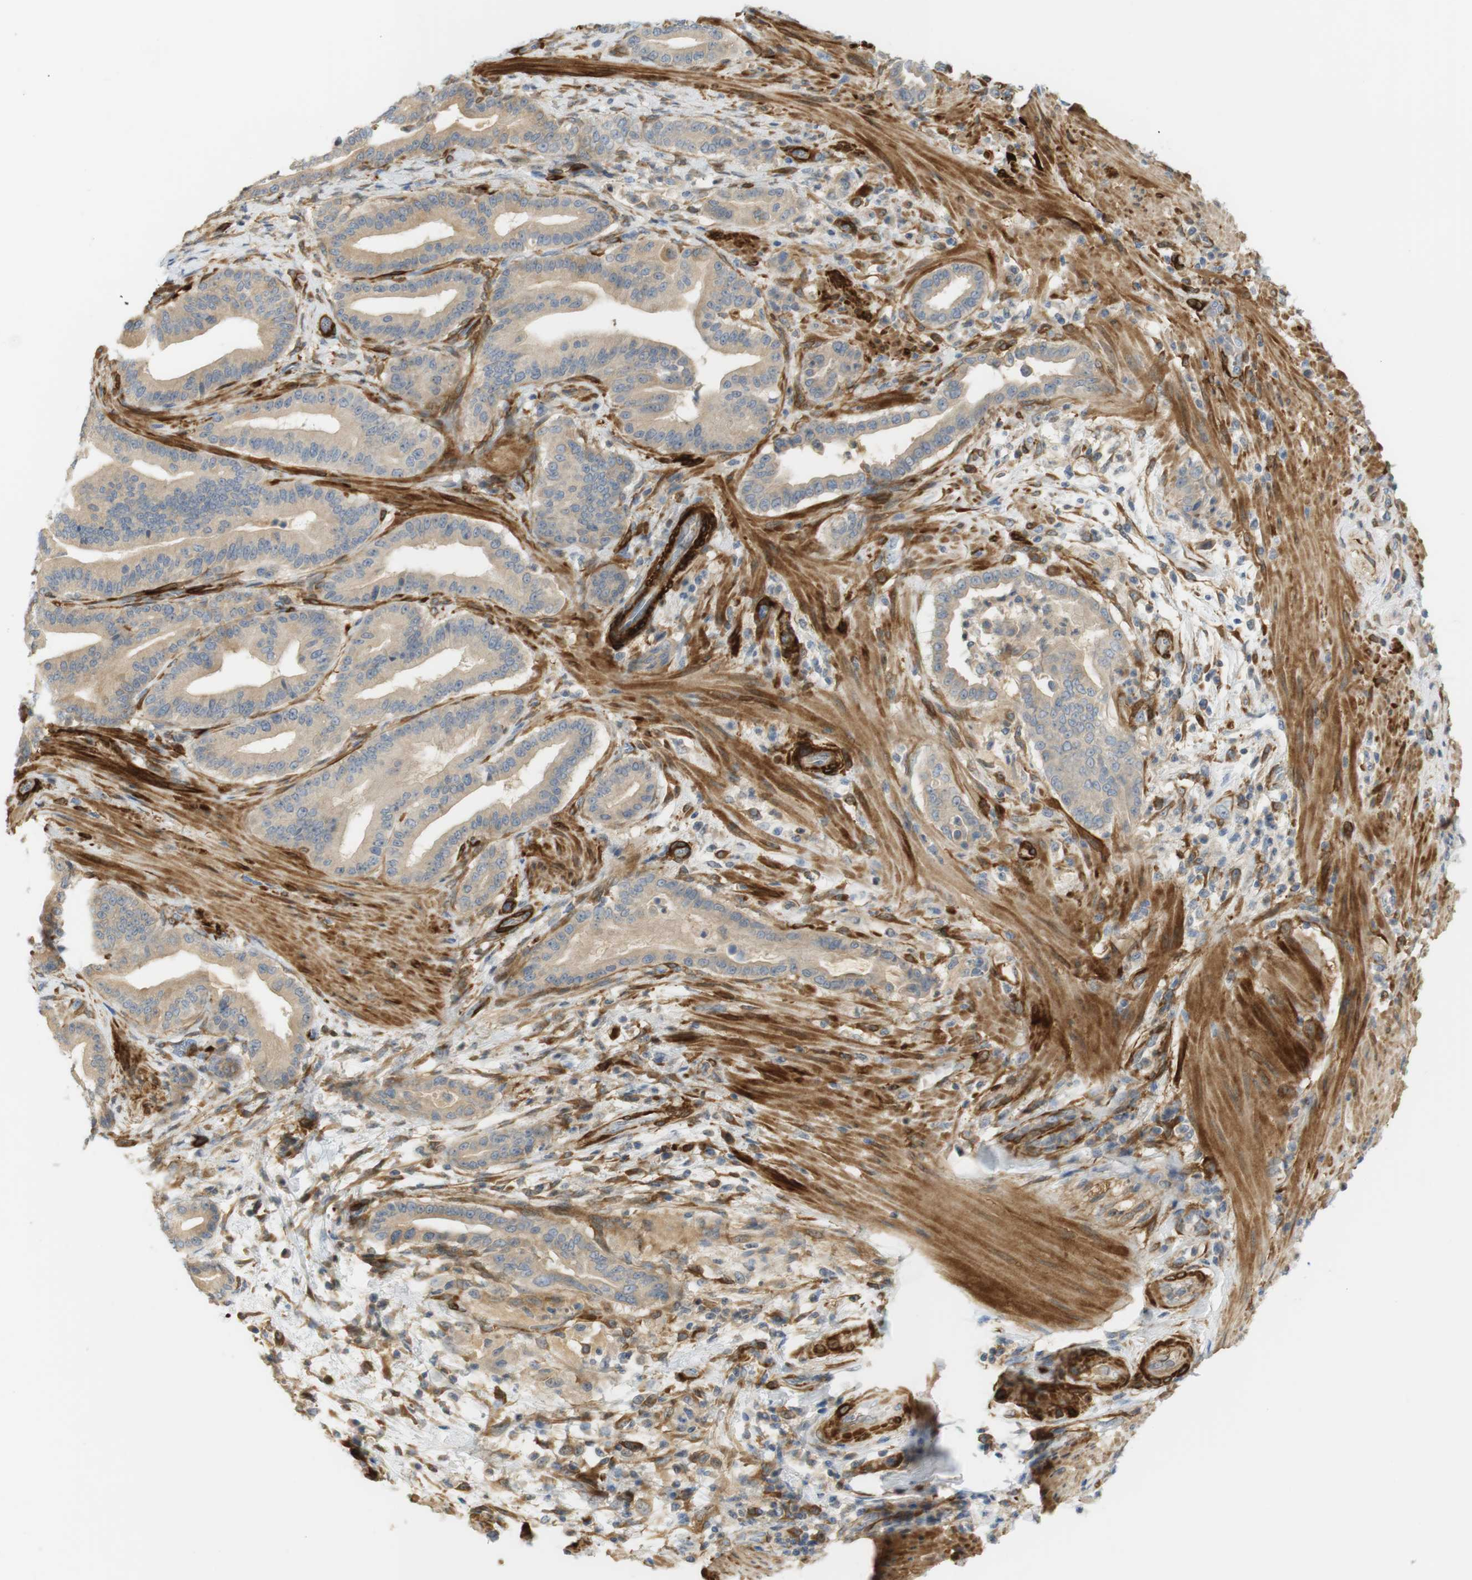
{"staining": {"intensity": "weak", "quantity": "25%-75%", "location": "cytoplasmic/membranous"}, "tissue": "pancreatic cancer", "cell_type": "Tumor cells", "image_type": "cancer", "snomed": [{"axis": "morphology", "description": "Normal tissue, NOS"}, {"axis": "morphology", "description": "Adenocarcinoma, NOS"}, {"axis": "topography", "description": "Pancreas"}], "caption": "A histopathology image of adenocarcinoma (pancreatic) stained for a protein demonstrates weak cytoplasmic/membranous brown staining in tumor cells.", "gene": "PDE3A", "patient": {"sex": "male", "age": 63}}